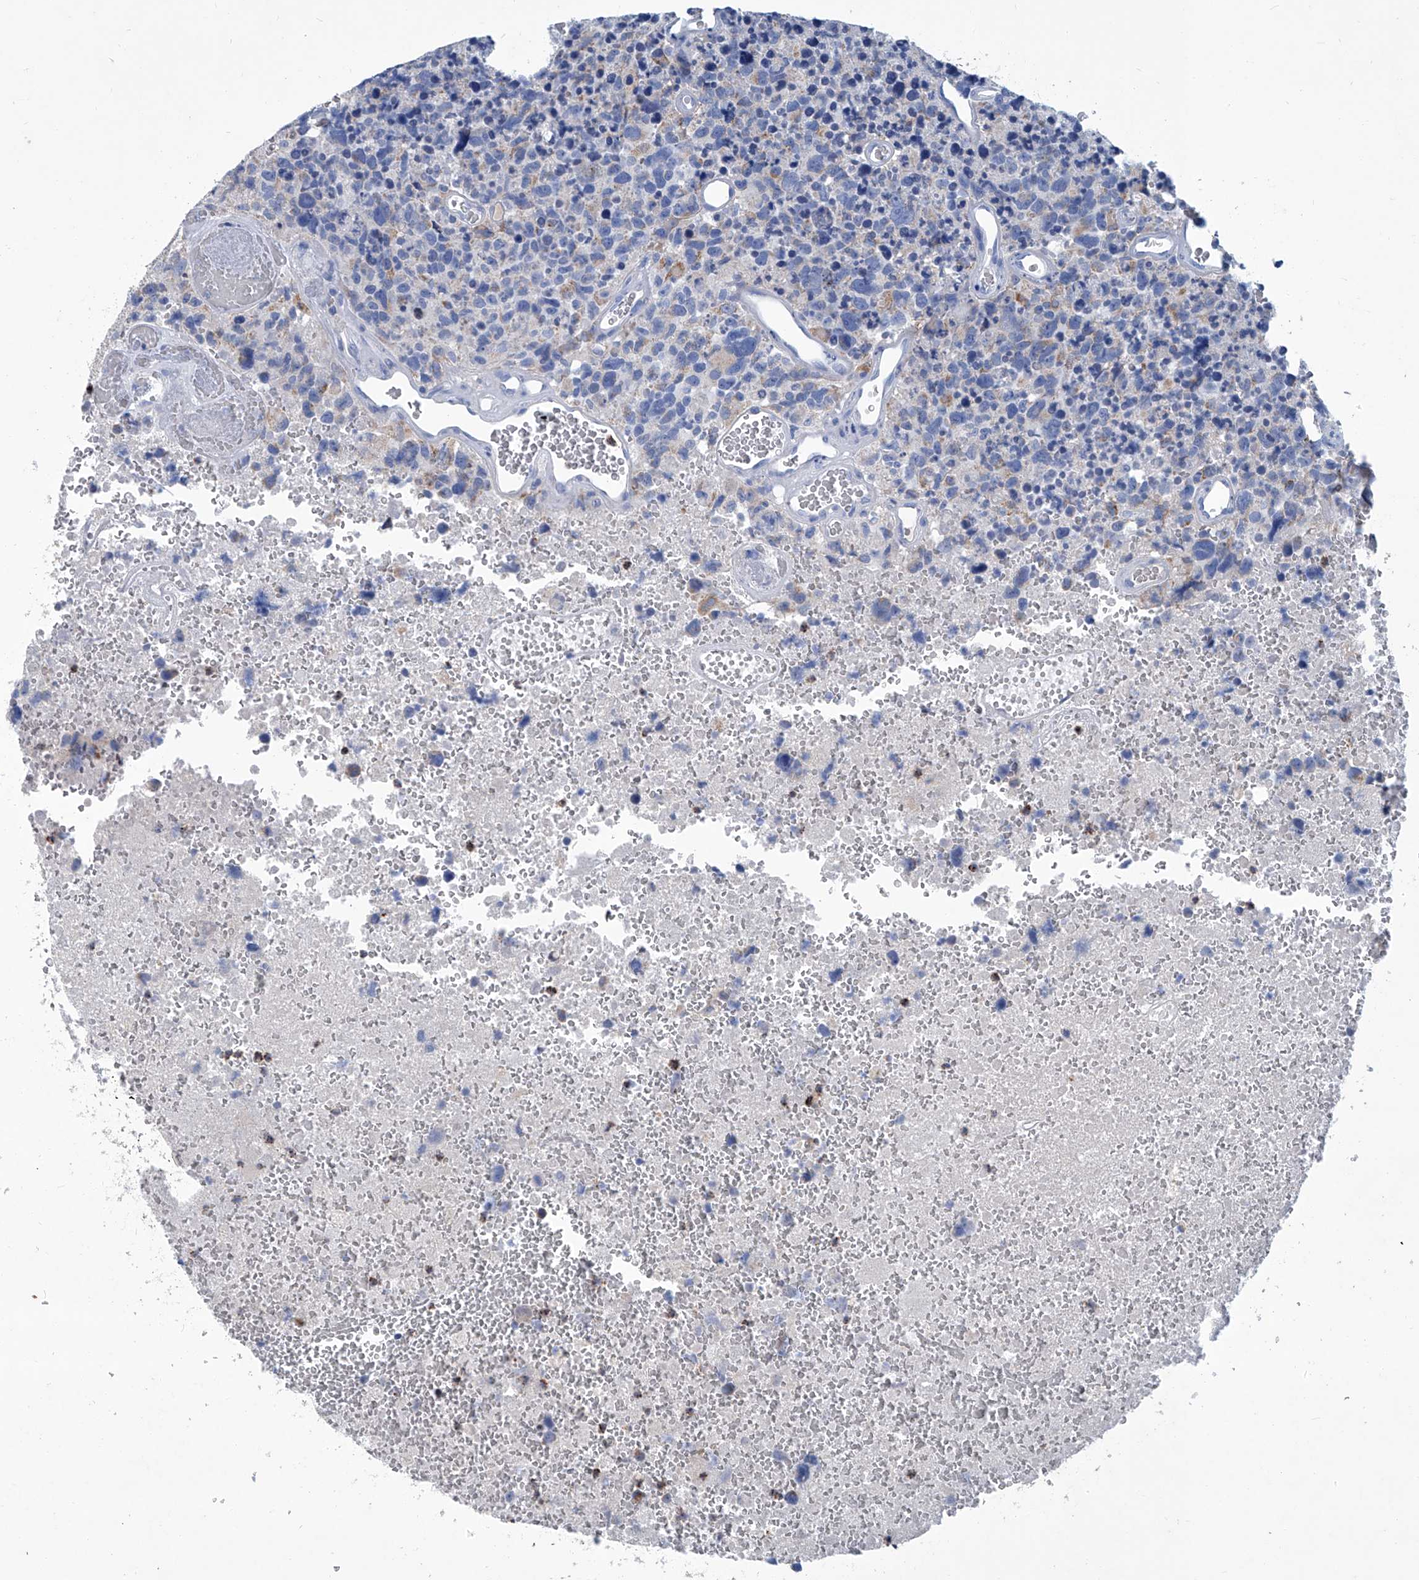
{"staining": {"intensity": "negative", "quantity": "none", "location": "none"}, "tissue": "glioma", "cell_type": "Tumor cells", "image_type": "cancer", "snomed": [{"axis": "morphology", "description": "Glioma, malignant, High grade"}, {"axis": "topography", "description": "Brain"}], "caption": "High power microscopy micrograph of an immunohistochemistry image of glioma, revealing no significant expression in tumor cells.", "gene": "MTARC1", "patient": {"sex": "male", "age": 69}}